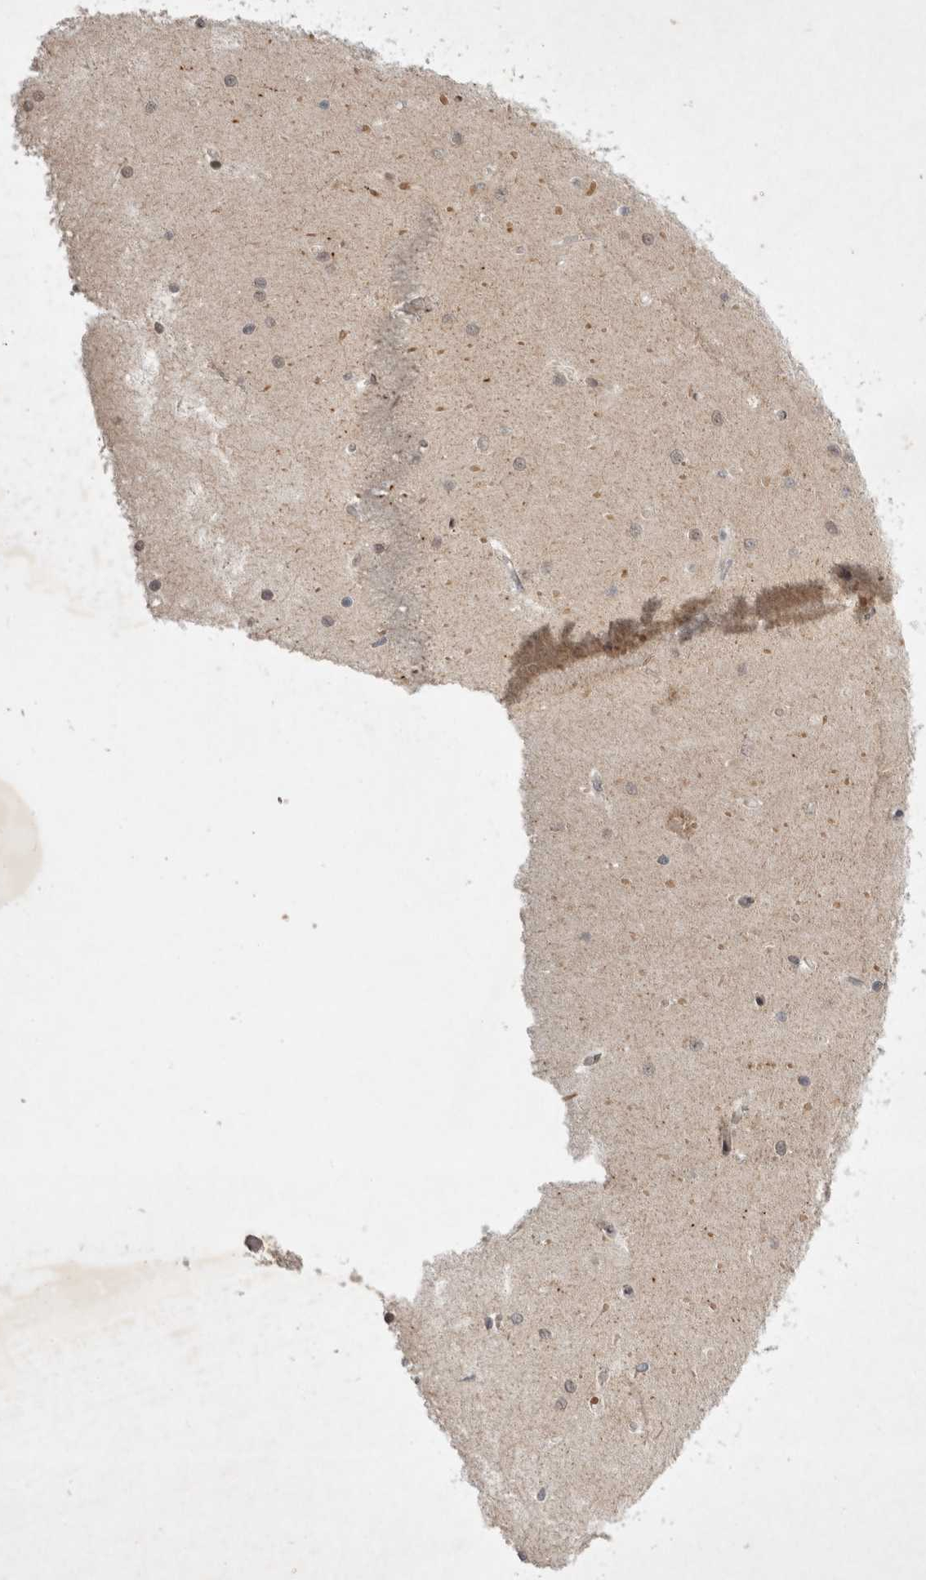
{"staining": {"intensity": "weak", "quantity": ">75%", "location": "cytoplasmic/membranous"}, "tissue": "cerebellum", "cell_type": "Cells in granular layer", "image_type": "normal", "snomed": [{"axis": "morphology", "description": "Normal tissue, NOS"}, {"axis": "topography", "description": "Cerebellum"}], "caption": "Cells in granular layer display low levels of weak cytoplasmic/membranous positivity in about >75% of cells in unremarkable human cerebellum. The protein is shown in brown color, while the nuclei are stained blue.", "gene": "EIF2AK1", "patient": {"sex": "male", "age": 37}}